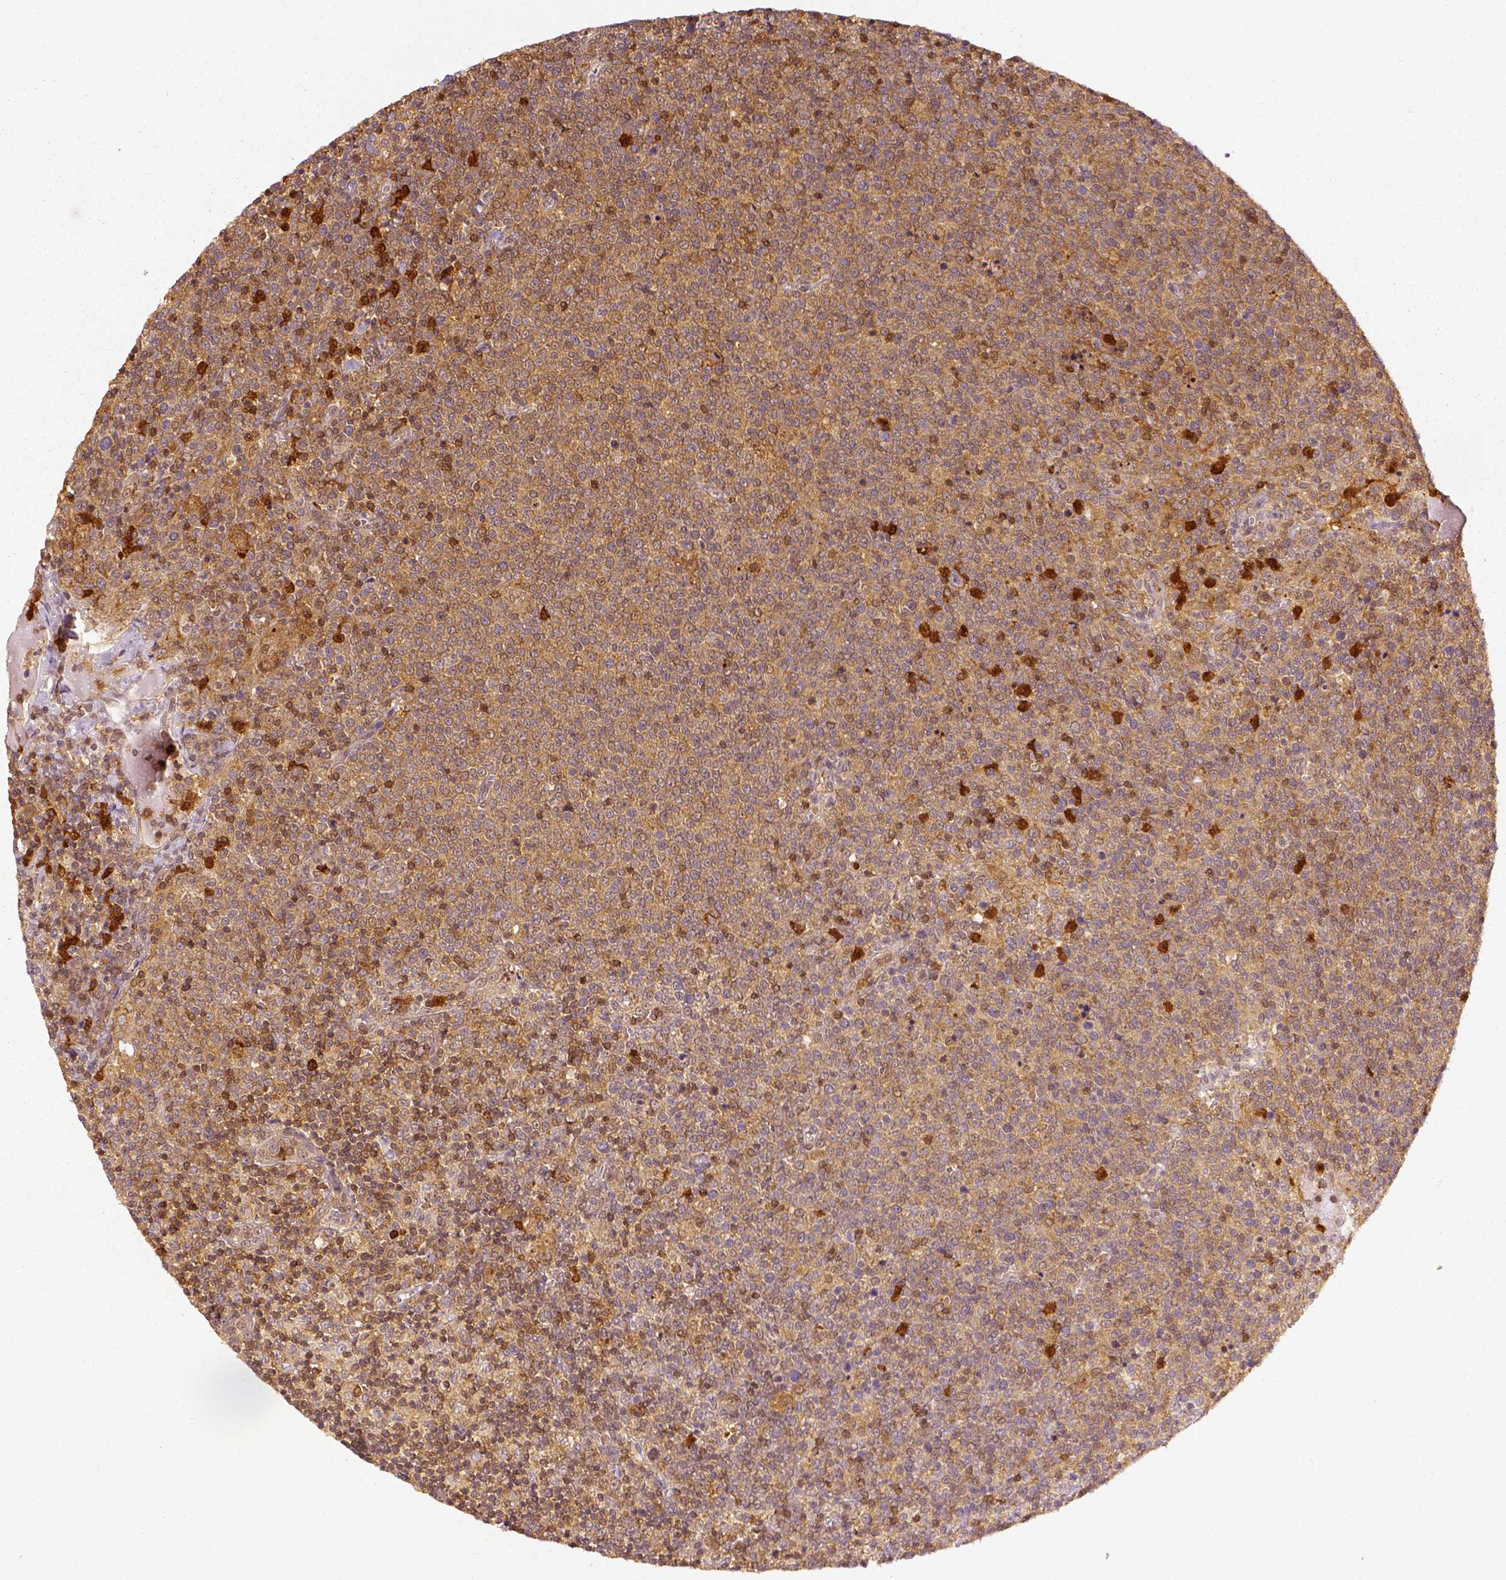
{"staining": {"intensity": "moderate", "quantity": ">75%", "location": "cytoplasmic/membranous"}, "tissue": "lymphoma", "cell_type": "Tumor cells", "image_type": "cancer", "snomed": [{"axis": "morphology", "description": "Malignant lymphoma, non-Hodgkin's type, High grade"}, {"axis": "topography", "description": "Lymph node"}], "caption": "Approximately >75% of tumor cells in lymphoma show moderate cytoplasmic/membranous protein expression as visualized by brown immunohistochemical staining.", "gene": "GPI", "patient": {"sex": "male", "age": 61}}